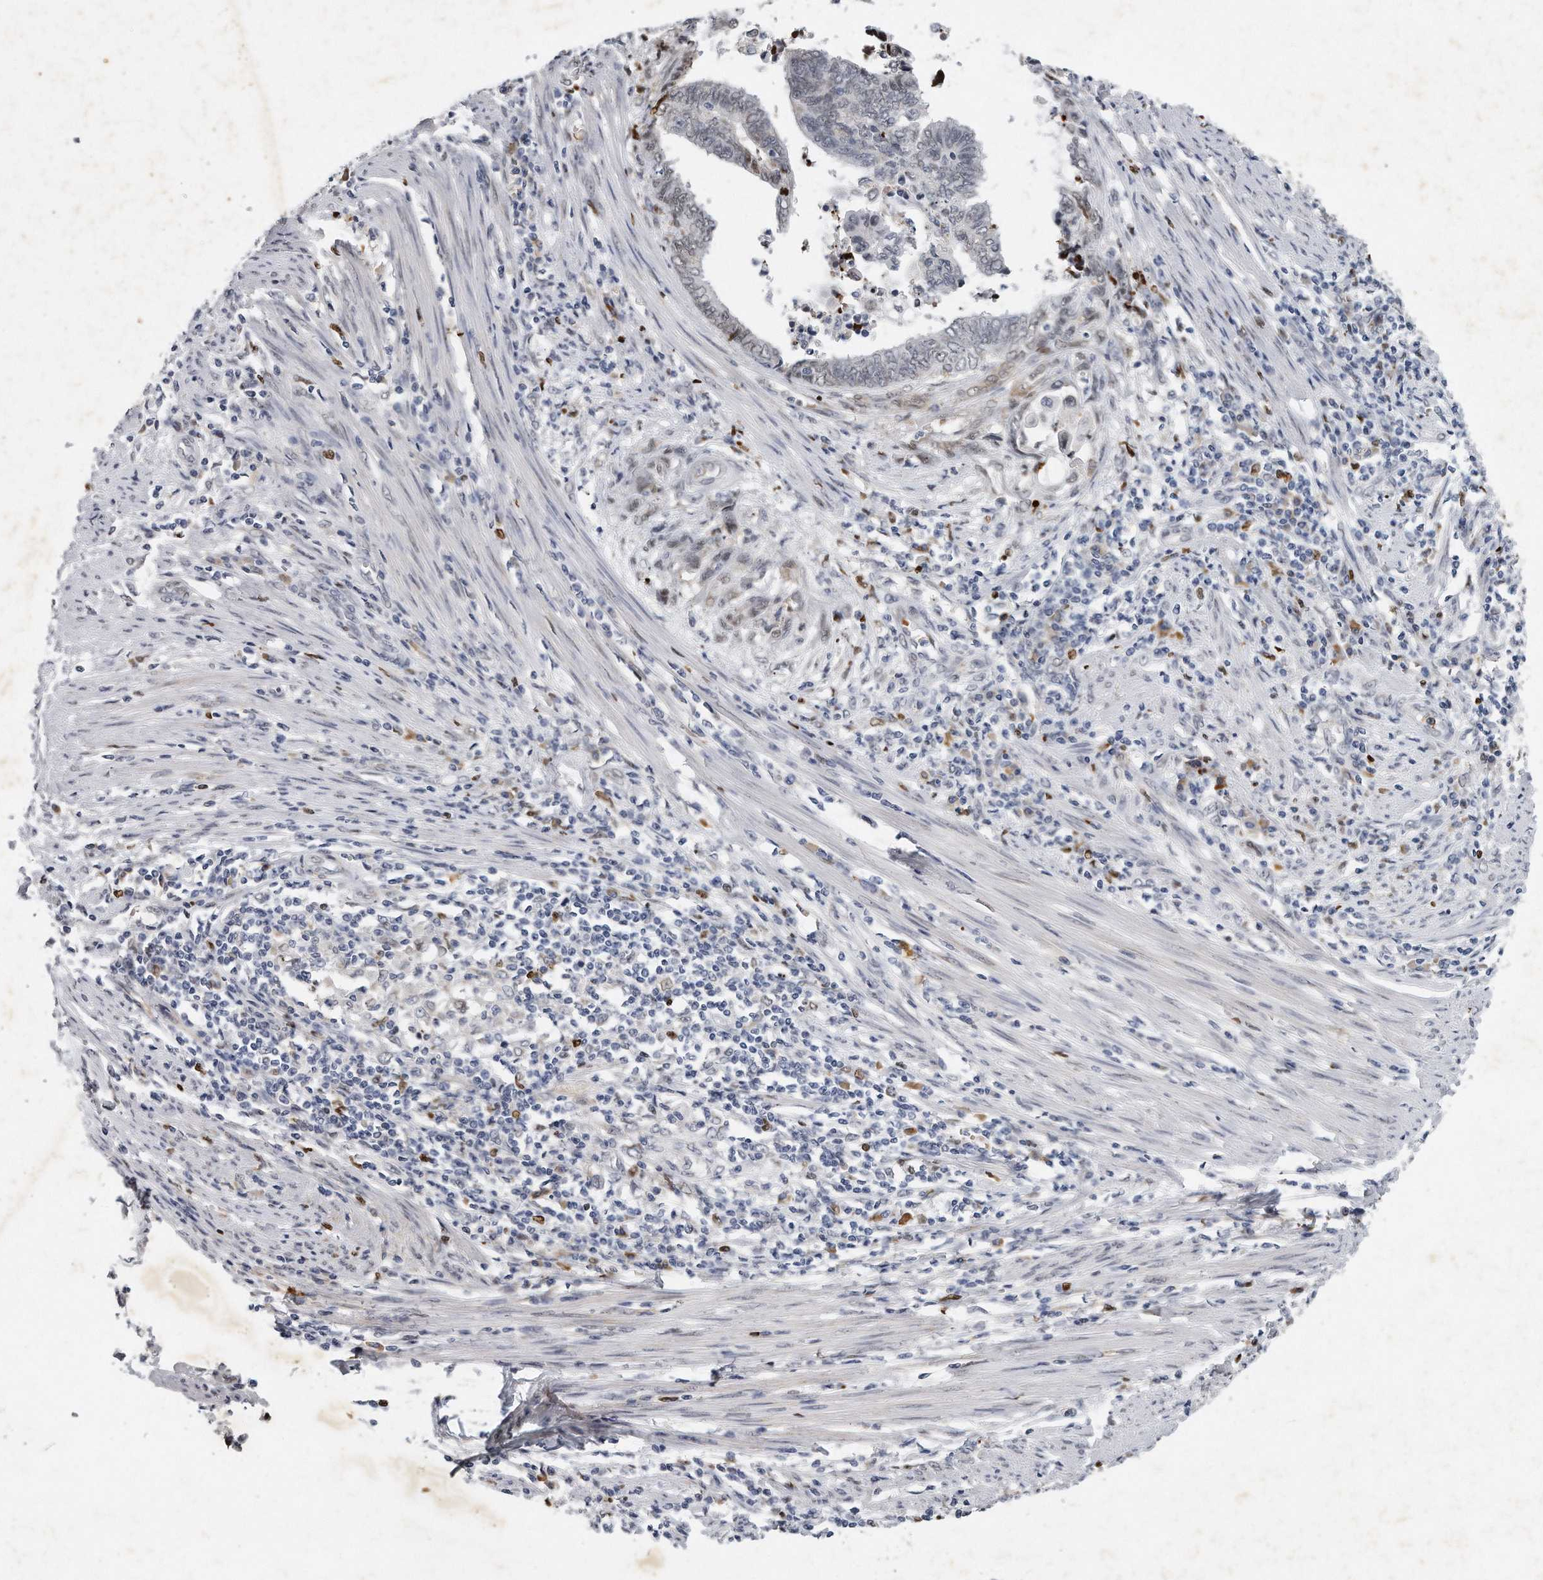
{"staining": {"intensity": "weak", "quantity": "<25%", "location": "nuclear"}, "tissue": "endometrial cancer", "cell_type": "Tumor cells", "image_type": "cancer", "snomed": [{"axis": "morphology", "description": "Adenocarcinoma, NOS"}, {"axis": "topography", "description": "Uterus"}, {"axis": "topography", "description": "Endometrium"}], "caption": "The histopathology image exhibits no staining of tumor cells in endometrial cancer (adenocarcinoma).", "gene": "CTBP2", "patient": {"sex": "female", "age": 70}}